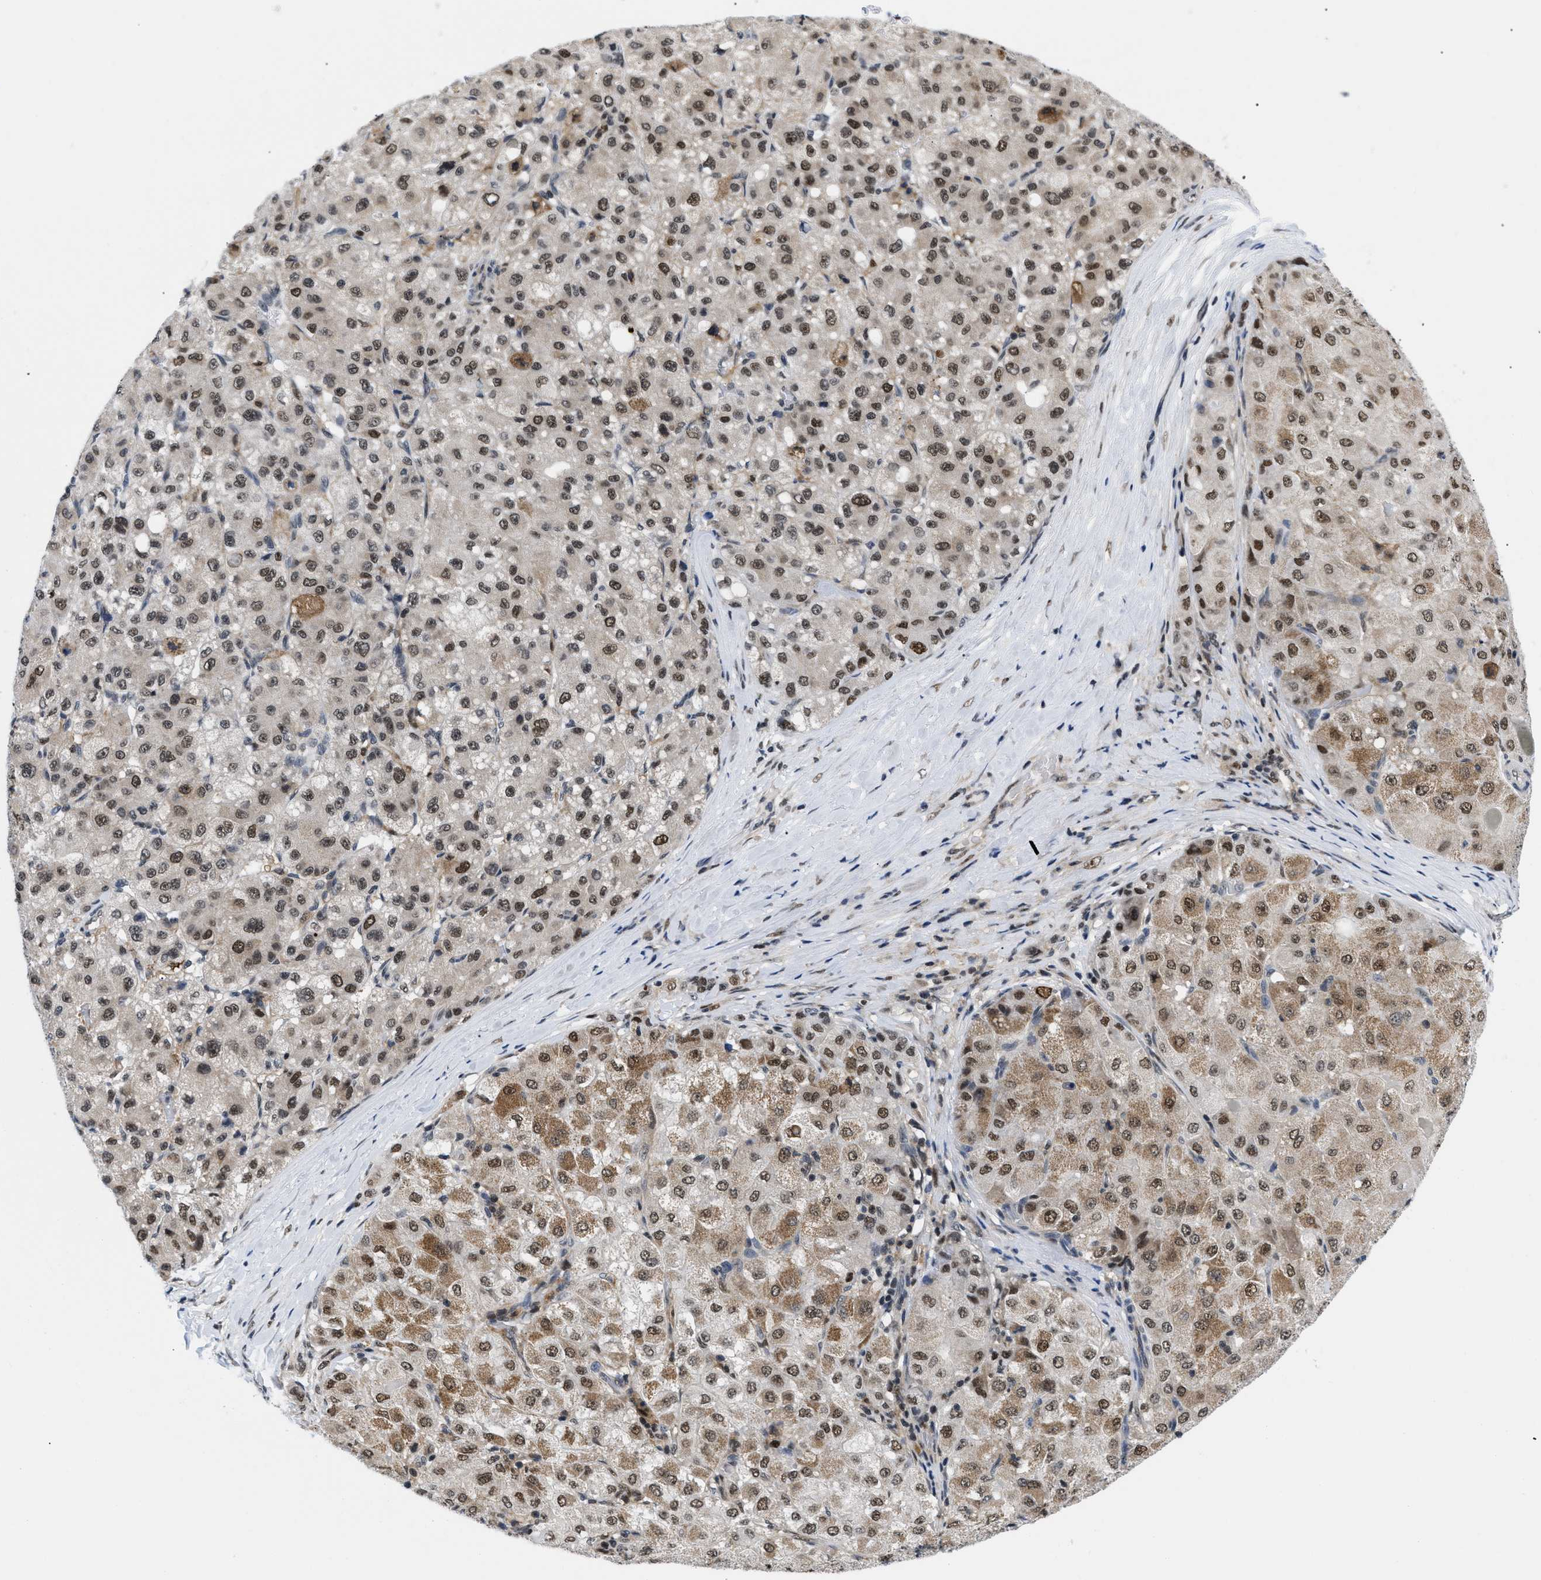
{"staining": {"intensity": "moderate", "quantity": ">75%", "location": "cytoplasmic/membranous,nuclear"}, "tissue": "liver cancer", "cell_type": "Tumor cells", "image_type": "cancer", "snomed": [{"axis": "morphology", "description": "Carcinoma, Hepatocellular, NOS"}, {"axis": "topography", "description": "Liver"}], "caption": "A photomicrograph of human liver hepatocellular carcinoma stained for a protein displays moderate cytoplasmic/membranous and nuclear brown staining in tumor cells.", "gene": "PITHD1", "patient": {"sex": "male", "age": 80}}